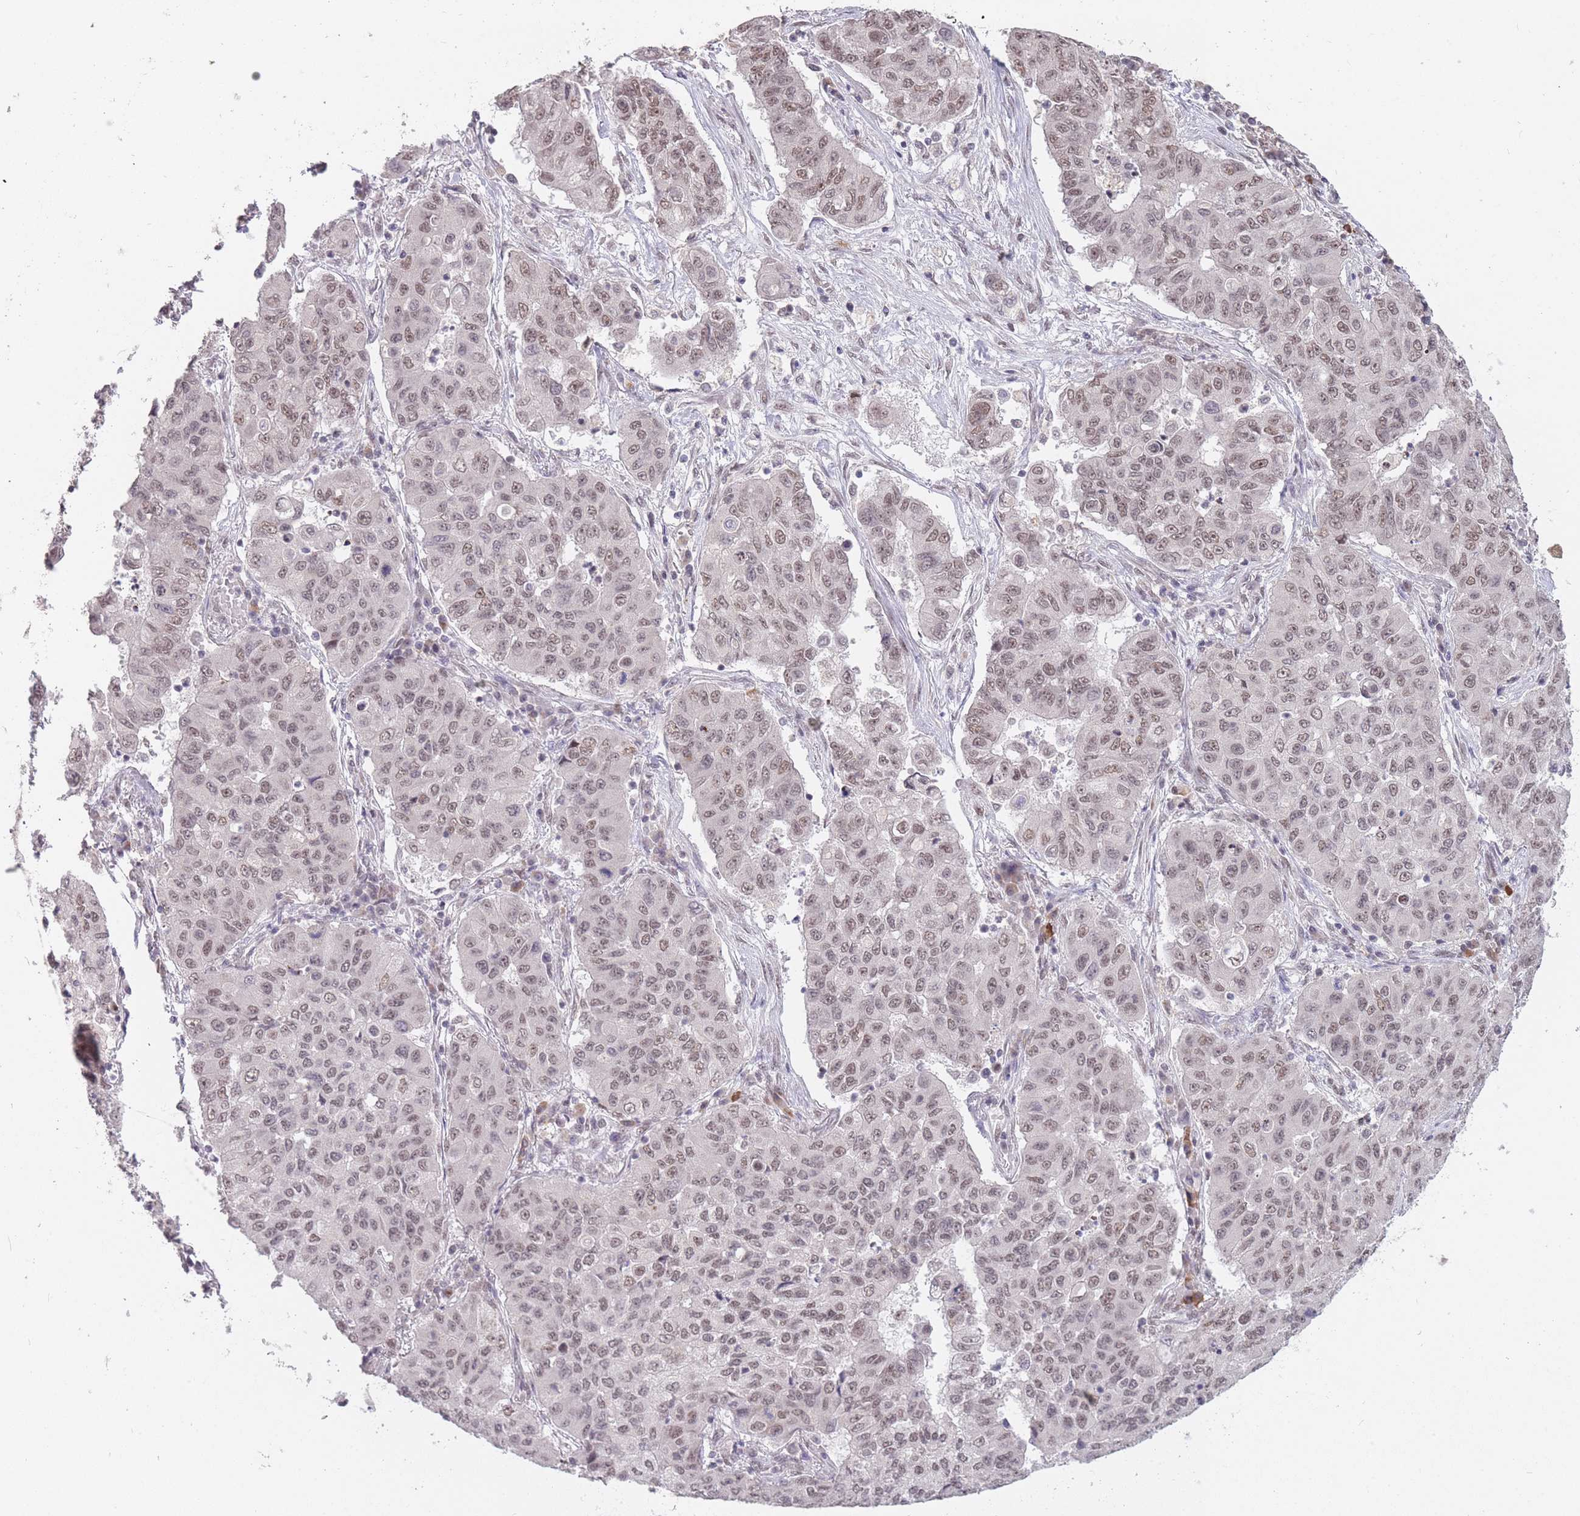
{"staining": {"intensity": "weak", "quantity": ">75%", "location": "nuclear"}, "tissue": "lung cancer", "cell_type": "Tumor cells", "image_type": "cancer", "snomed": [{"axis": "morphology", "description": "Squamous cell carcinoma, NOS"}, {"axis": "topography", "description": "Lung"}], "caption": "A brown stain shows weak nuclear staining of a protein in lung cancer tumor cells.", "gene": "HNRNPUL1", "patient": {"sex": "male", "age": 74}}